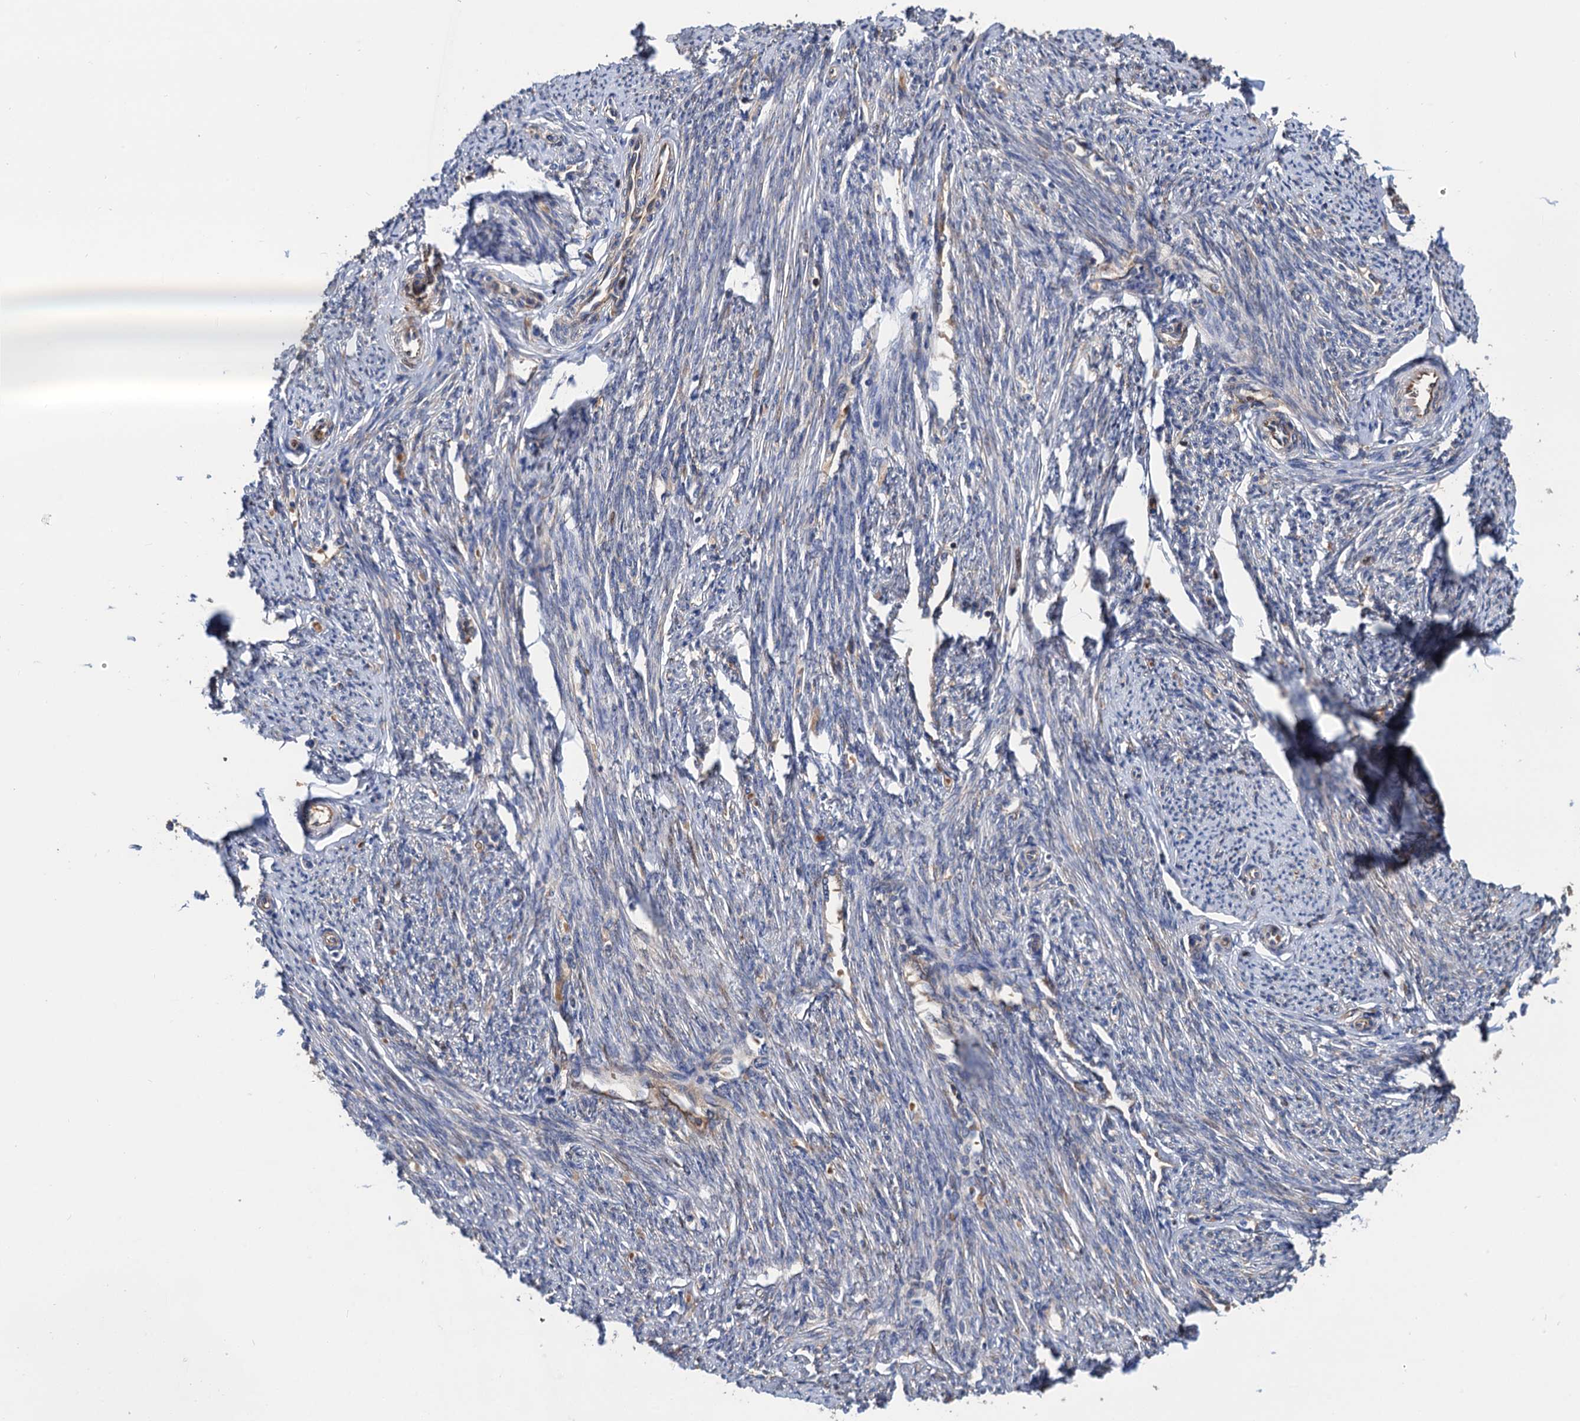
{"staining": {"intensity": "moderate", "quantity": "25%-75%", "location": "cytoplasmic/membranous"}, "tissue": "smooth muscle", "cell_type": "Smooth muscle cells", "image_type": "normal", "snomed": [{"axis": "morphology", "description": "Normal tissue, NOS"}, {"axis": "topography", "description": "Smooth muscle"}, {"axis": "topography", "description": "Uterus"}], "caption": "Immunohistochemistry staining of benign smooth muscle, which demonstrates medium levels of moderate cytoplasmic/membranous staining in approximately 25%-75% of smooth muscle cells indicating moderate cytoplasmic/membranous protein staining. The staining was performed using DAB (3,3'-diaminobenzidine) (brown) for protein detection and nuclei were counterstained in hematoxylin (blue).", "gene": "CNNM1", "patient": {"sex": "female", "age": 59}}